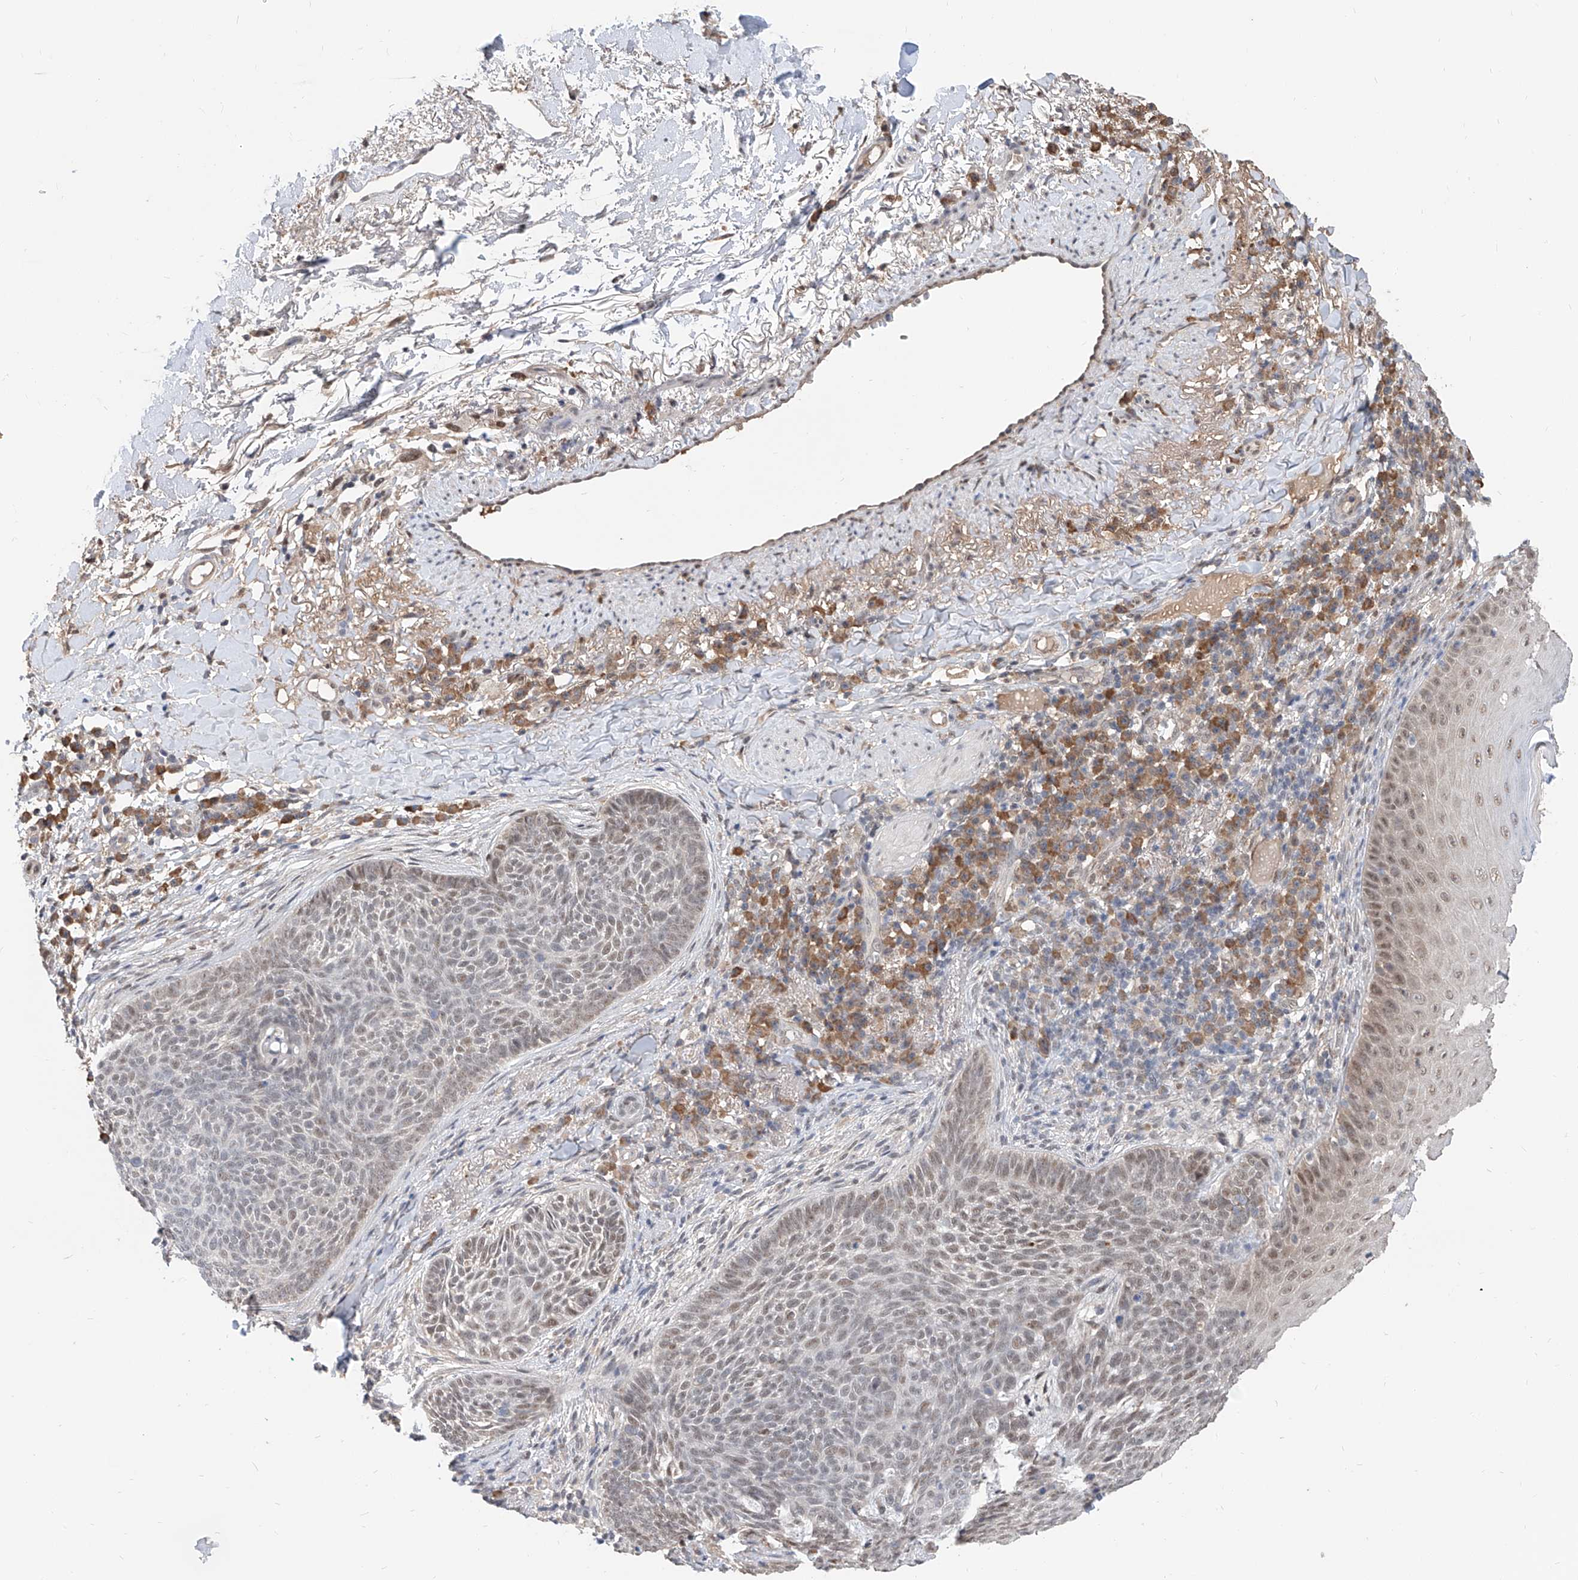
{"staining": {"intensity": "weak", "quantity": "<25%", "location": "nuclear"}, "tissue": "skin cancer", "cell_type": "Tumor cells", "image_type": "cancer", "snomed": [{"axis": "morphology", "description": "Basal cell carcinoma"}, {"axis": "topography", "description": "Skin"}], "caption": "Micrograph shows no significant protein expression in tumor cells of basal cell carcinoma (skin).", "gene": "CARMIL3", "patient": {"sex": "male", "age": 85}}